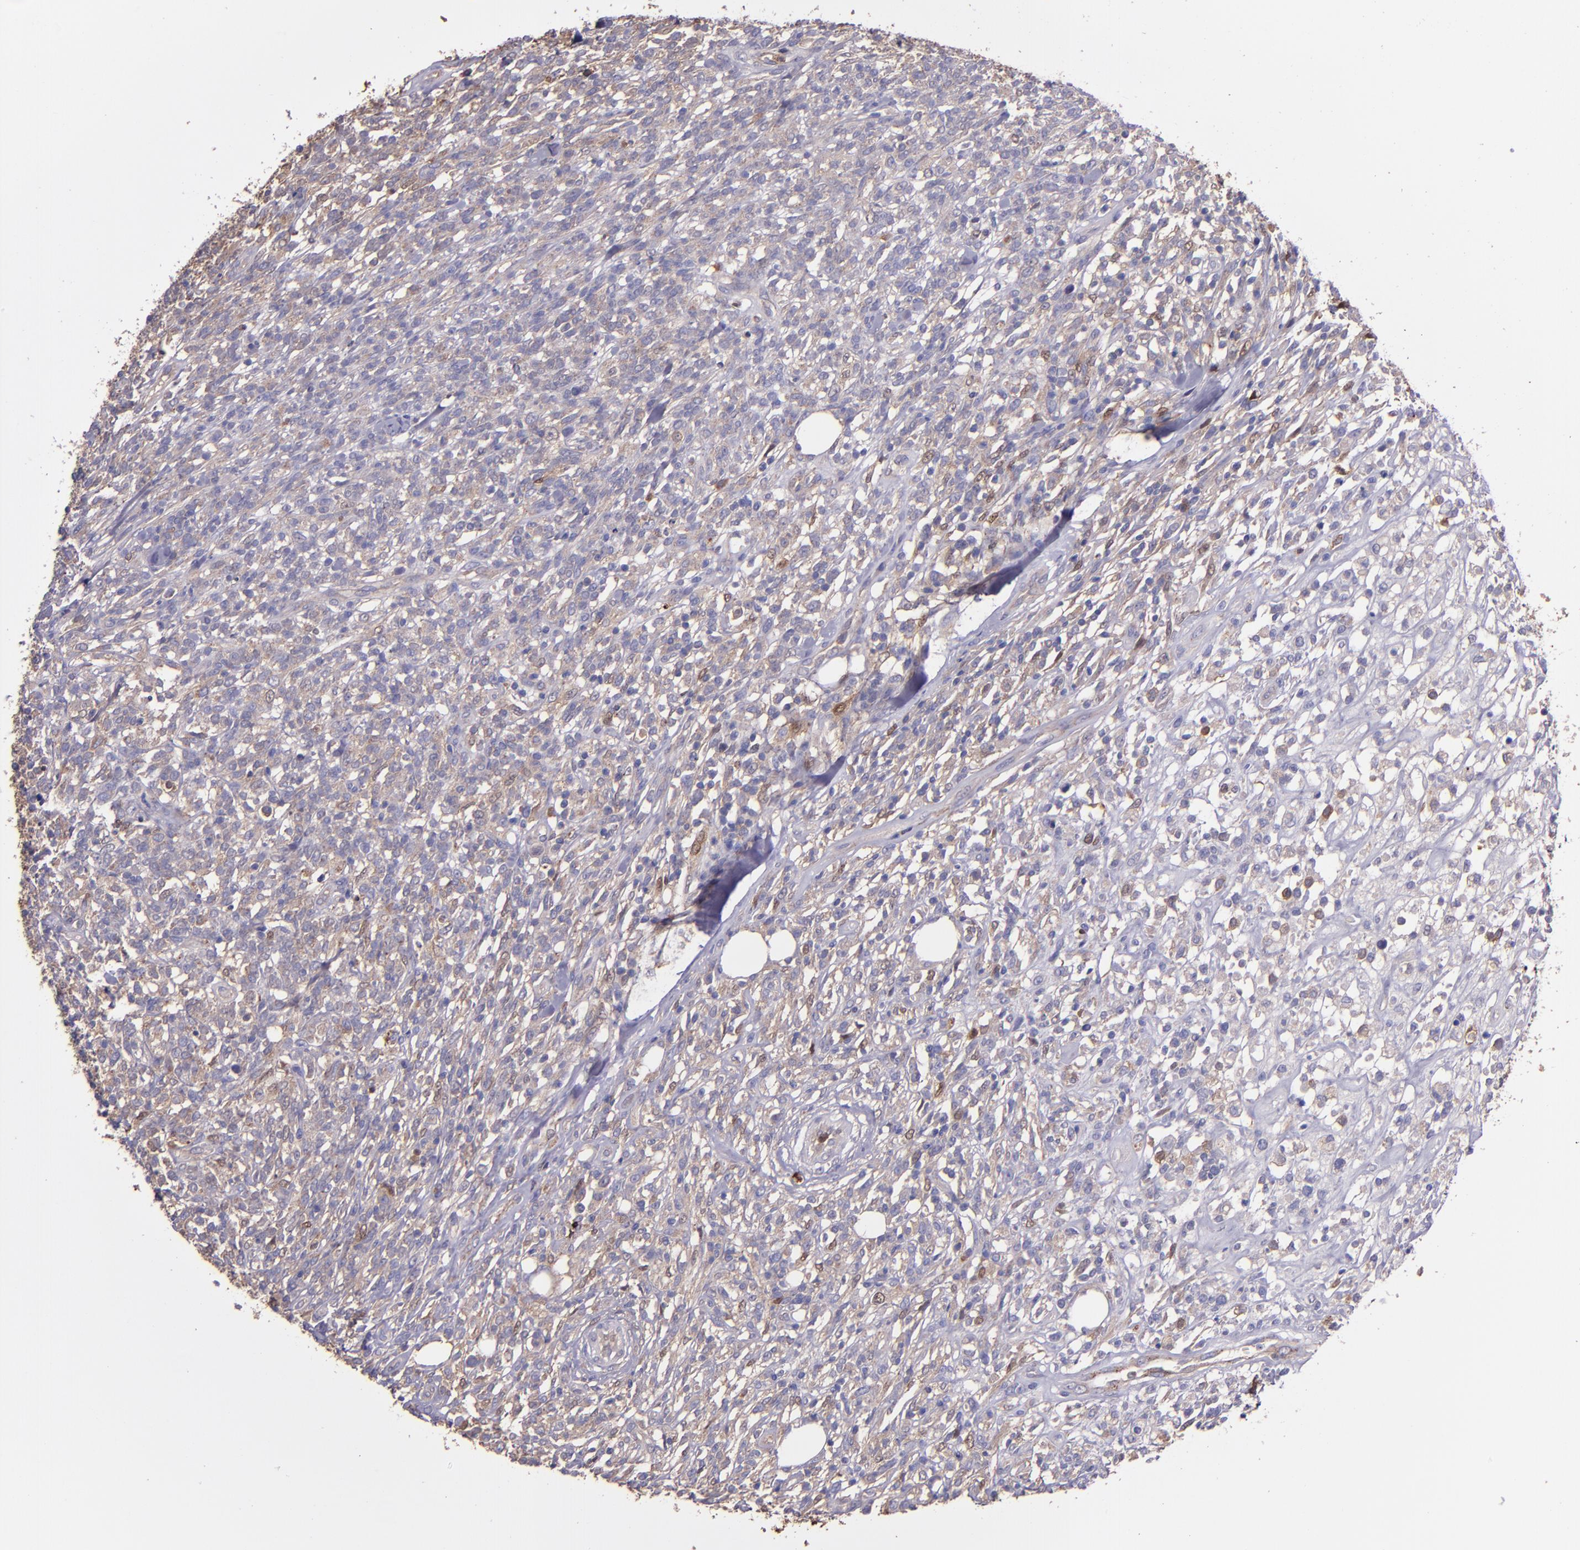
{"staining": {"intensity": "weak", "quantity": ">75%", "location": "cytoplasmic/membranous"}, "tissue": "lymphoma", "cell_type": "Tumor cells", "image_type": "cancer", "snomed": [{"axis": "morphology", "description": "Malignant lymphoma, non-Hodgkin's type, High grade"}, {"axis": "topography", "description": "Lymph node"}], "caption": "DAB immunohistochemical staining of lymphoma reveals weak cytoplasmic/membranous protein expression in about >75% of tumor cells.", "gene": "WASHC1", "patient": {"sex": "female", "age": 73}}